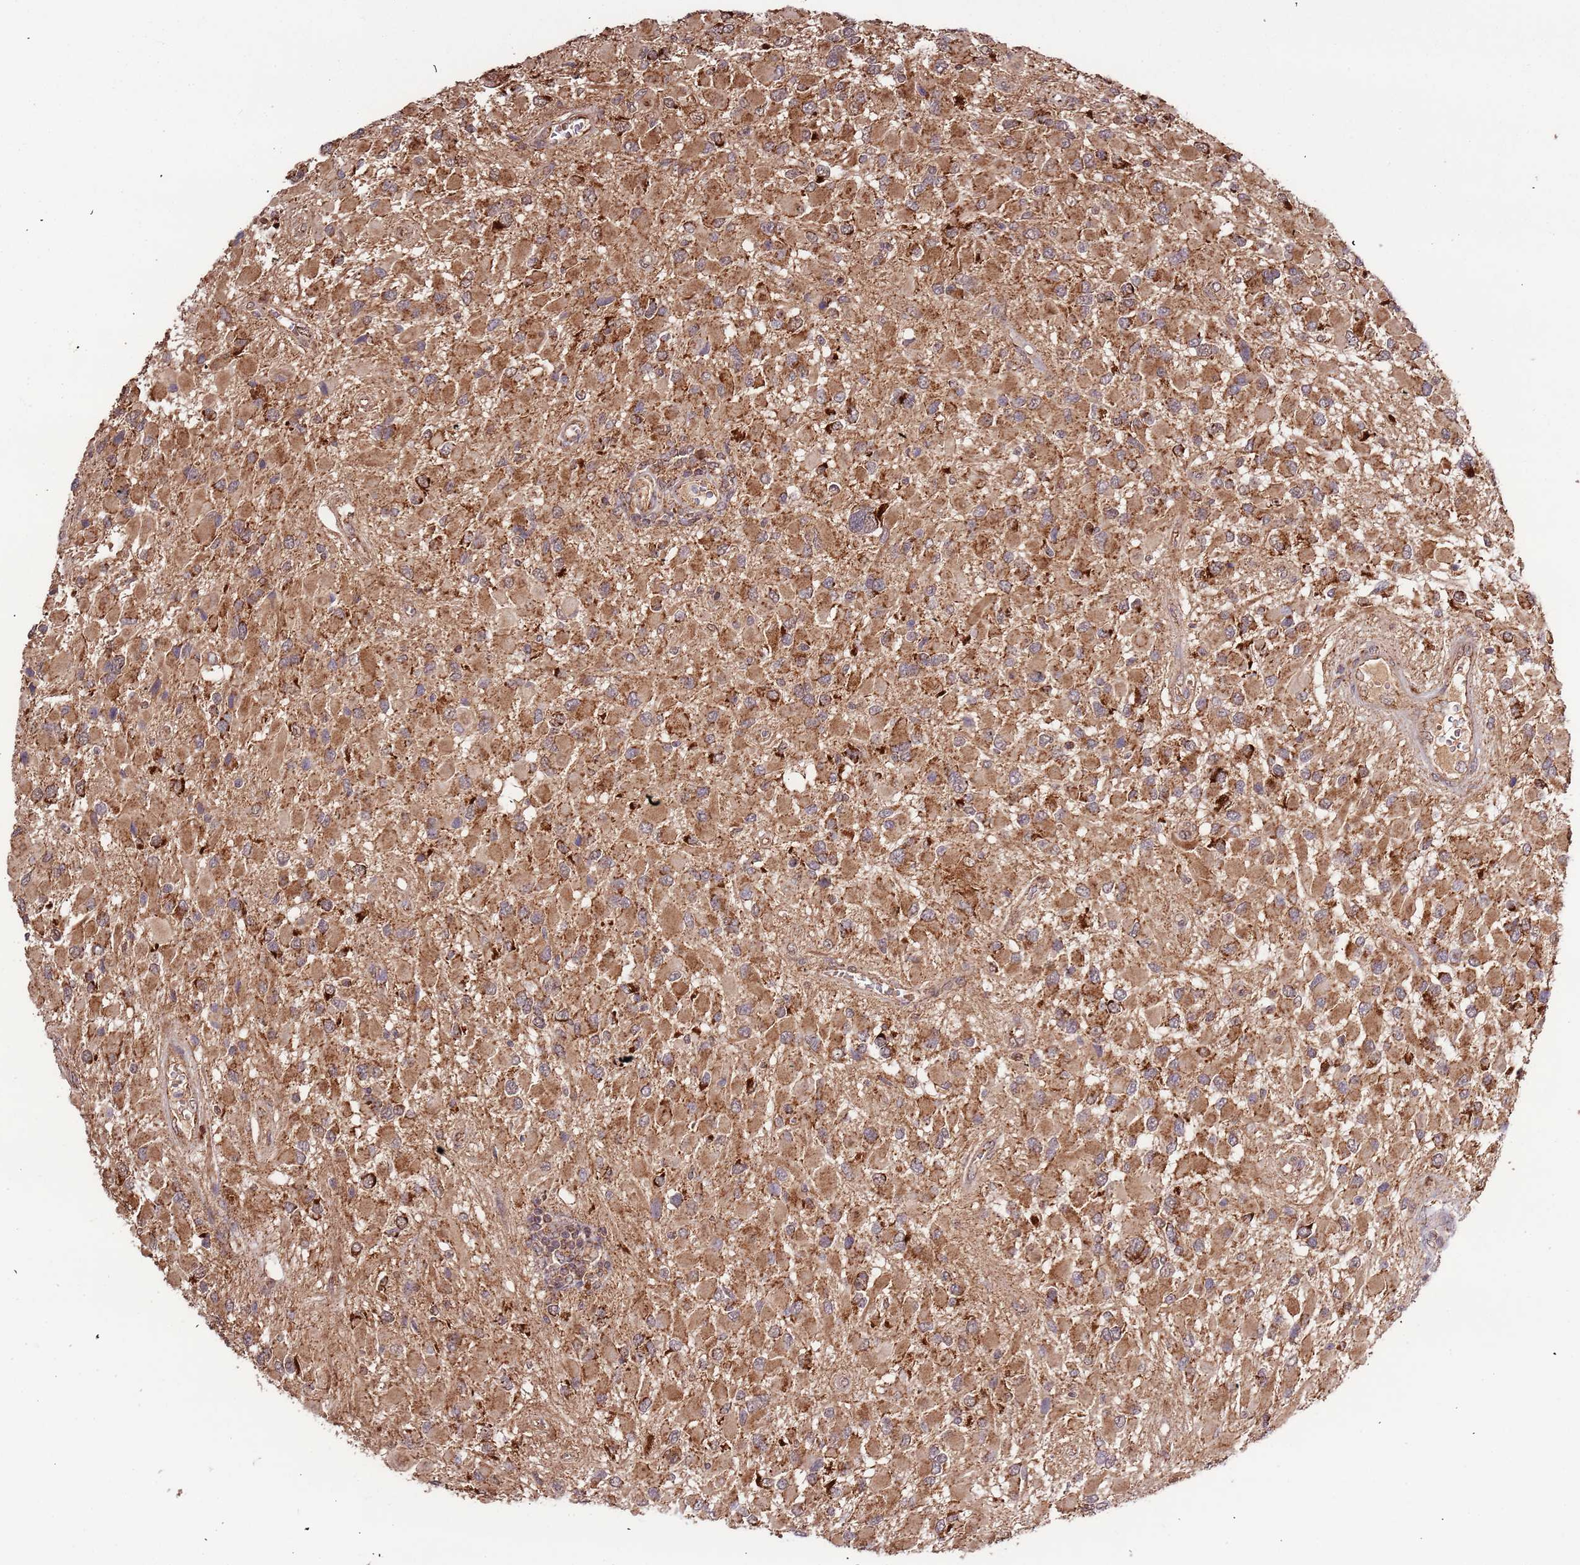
{"staining": {"intensity": "moderate", "quantity": ">75%", "location": "cytoplasmic/membranous"}, "tissue": "glioma", "cell_type": "Tumor cells", "image_type": "cancer", "snomed": [{"axis": "morphology", "description": "Glioma, malignant, High grade"}, {"axis": "topography", "description": "Brain"}], "caption": "Brown immunohistochemical staining in human malignant glioma (high-grade) demonstrates moderate cytoplasmic/membranous positivity in approximately >75% of tumor cells.", "gene": "IL17RD", "patient": {"sex": "male", "age": 53}}